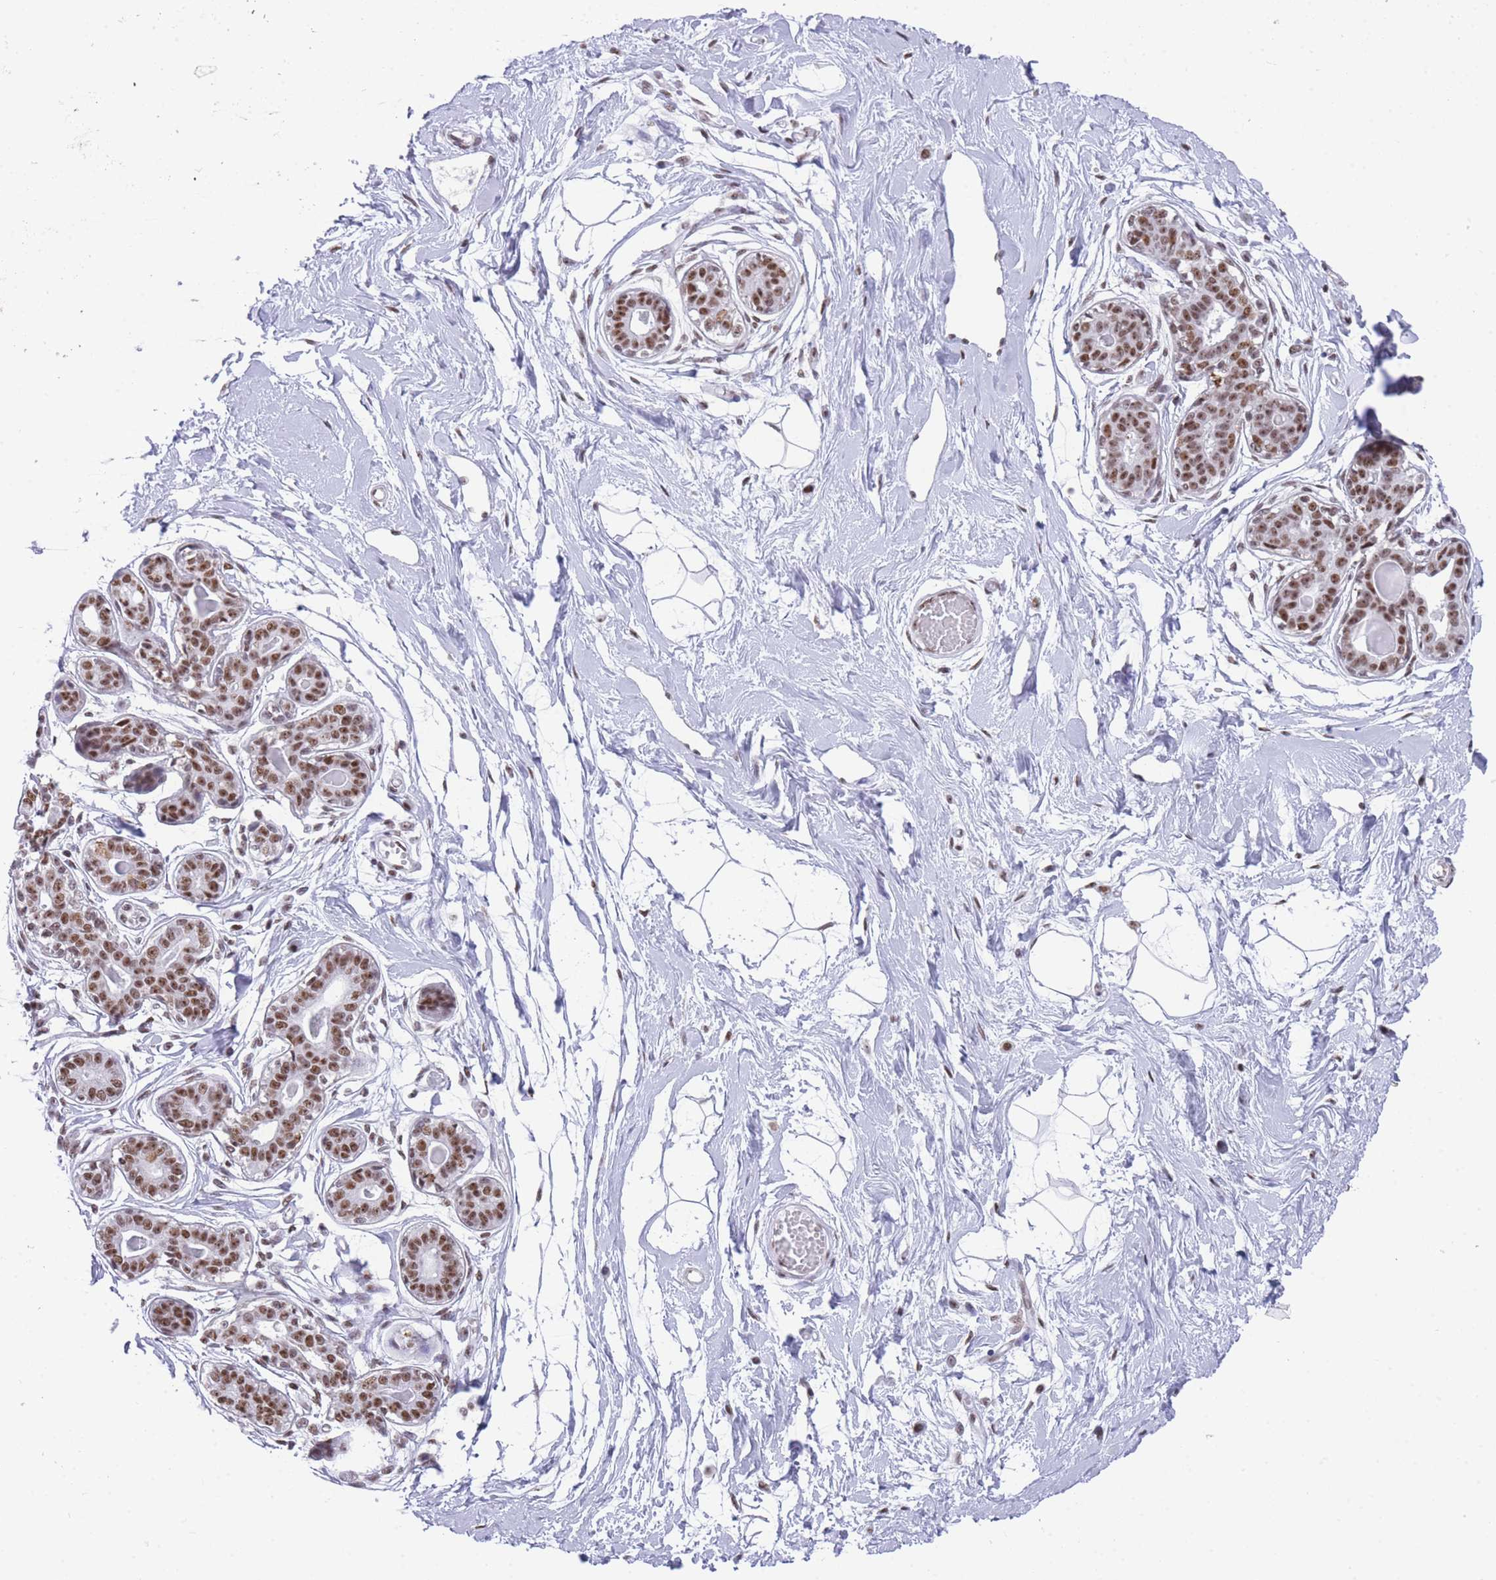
{"staining": {"intensity": "negative", "quantity": "none", "location": "none"}, "tissue": "breast", "cell_type": "Adipocytes", "image_type": "normal", "snomed": [{"axis": "morphology", "description": "Normal tissue, NOS"}, {"axis": "topography", "description": "Breast"}], "caption": "IHC micrograph of normal breast: breast stained with DAB displays no significant protein staining in adipocytes.", "gene": "EVC2", "patient": {"sex": "female", "age": 45}}